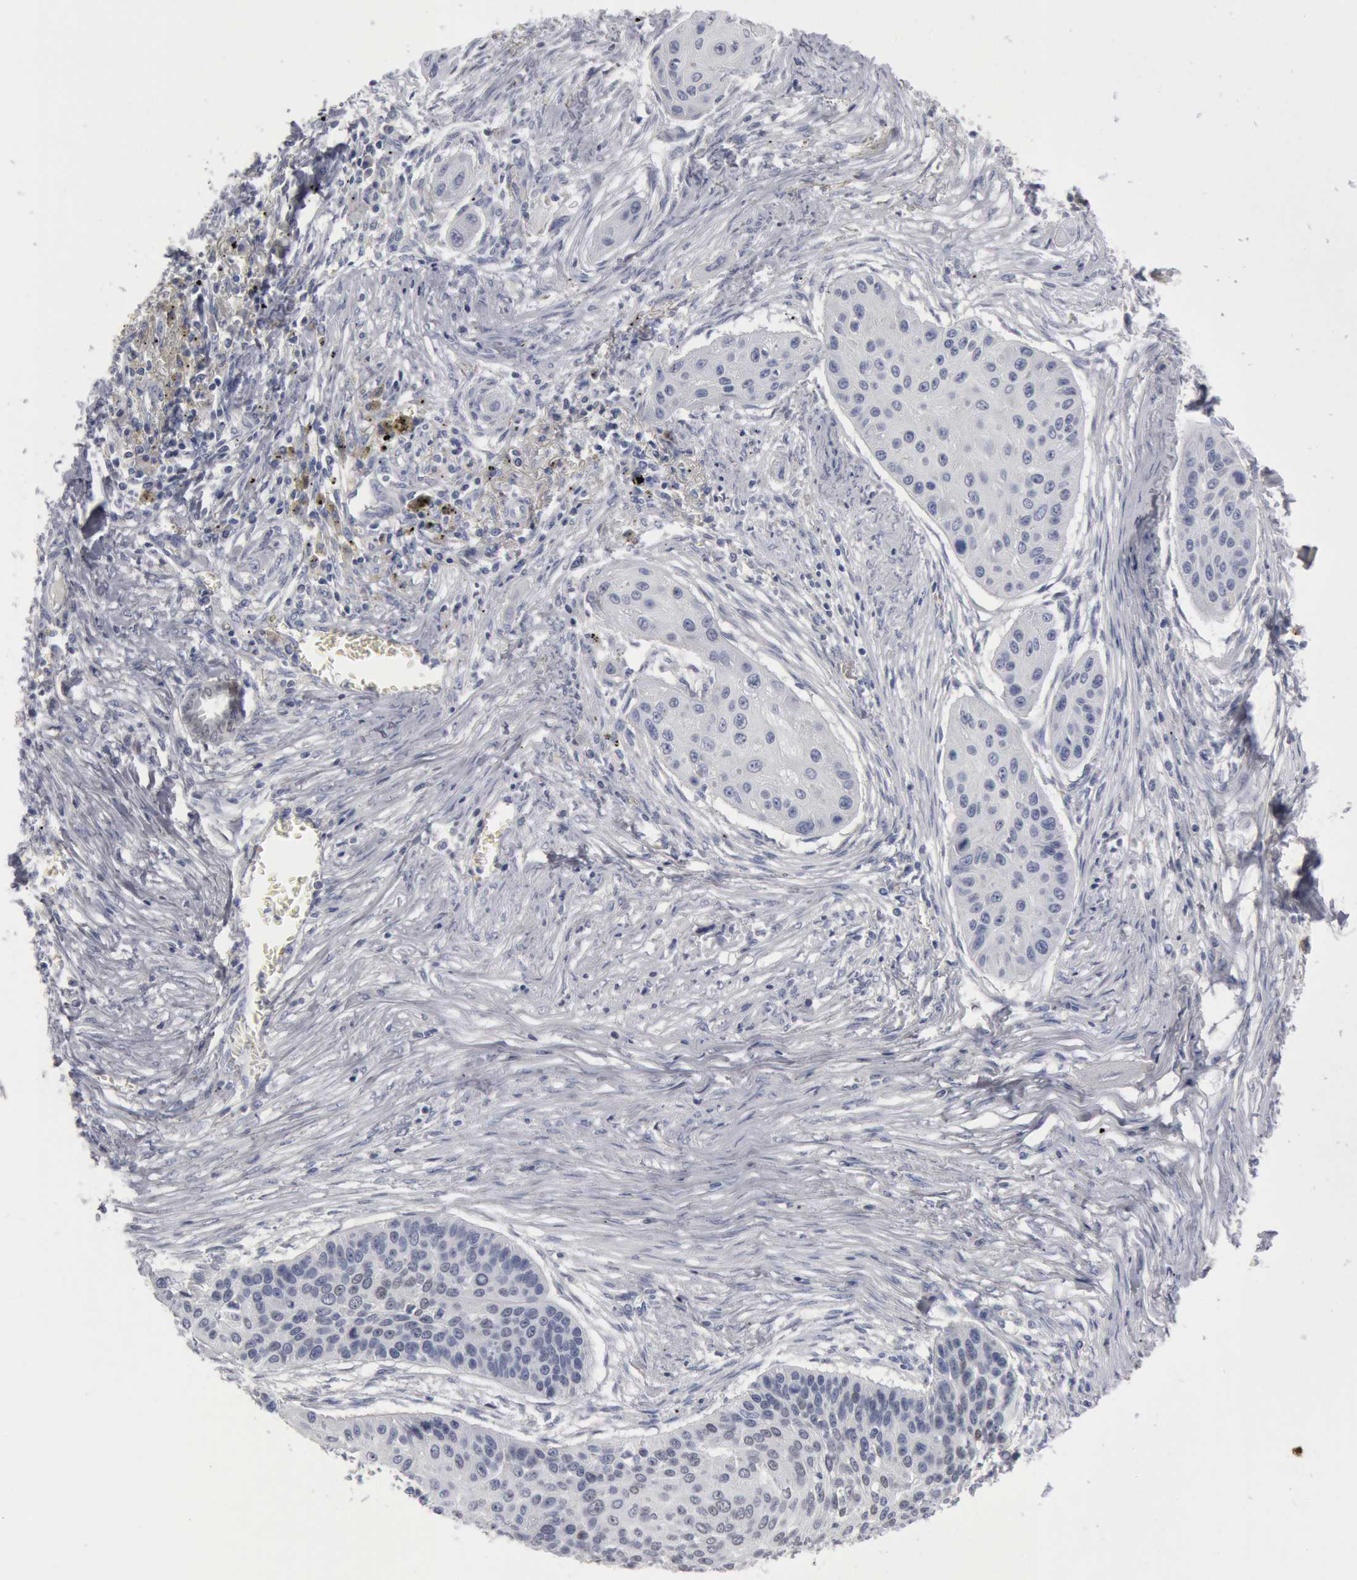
{"staining": {"intensity": "negative", "quantity": "none", "location": "none"}, "tissue": "lung cancer", "cell_type": "Tumor cells", "image_type": "cancer", "snomed": [{"axis": "morphology", "description": "Squamous cell carcinoma, NOS"}, {"axis": "topography", "description": "Lung"}], "caption": "Photomicrograph shows no protein expression in tumor cells of lung cancer tissue.", "gene": "FOXA2", "patient": {"sex": "male", "age": 71}}